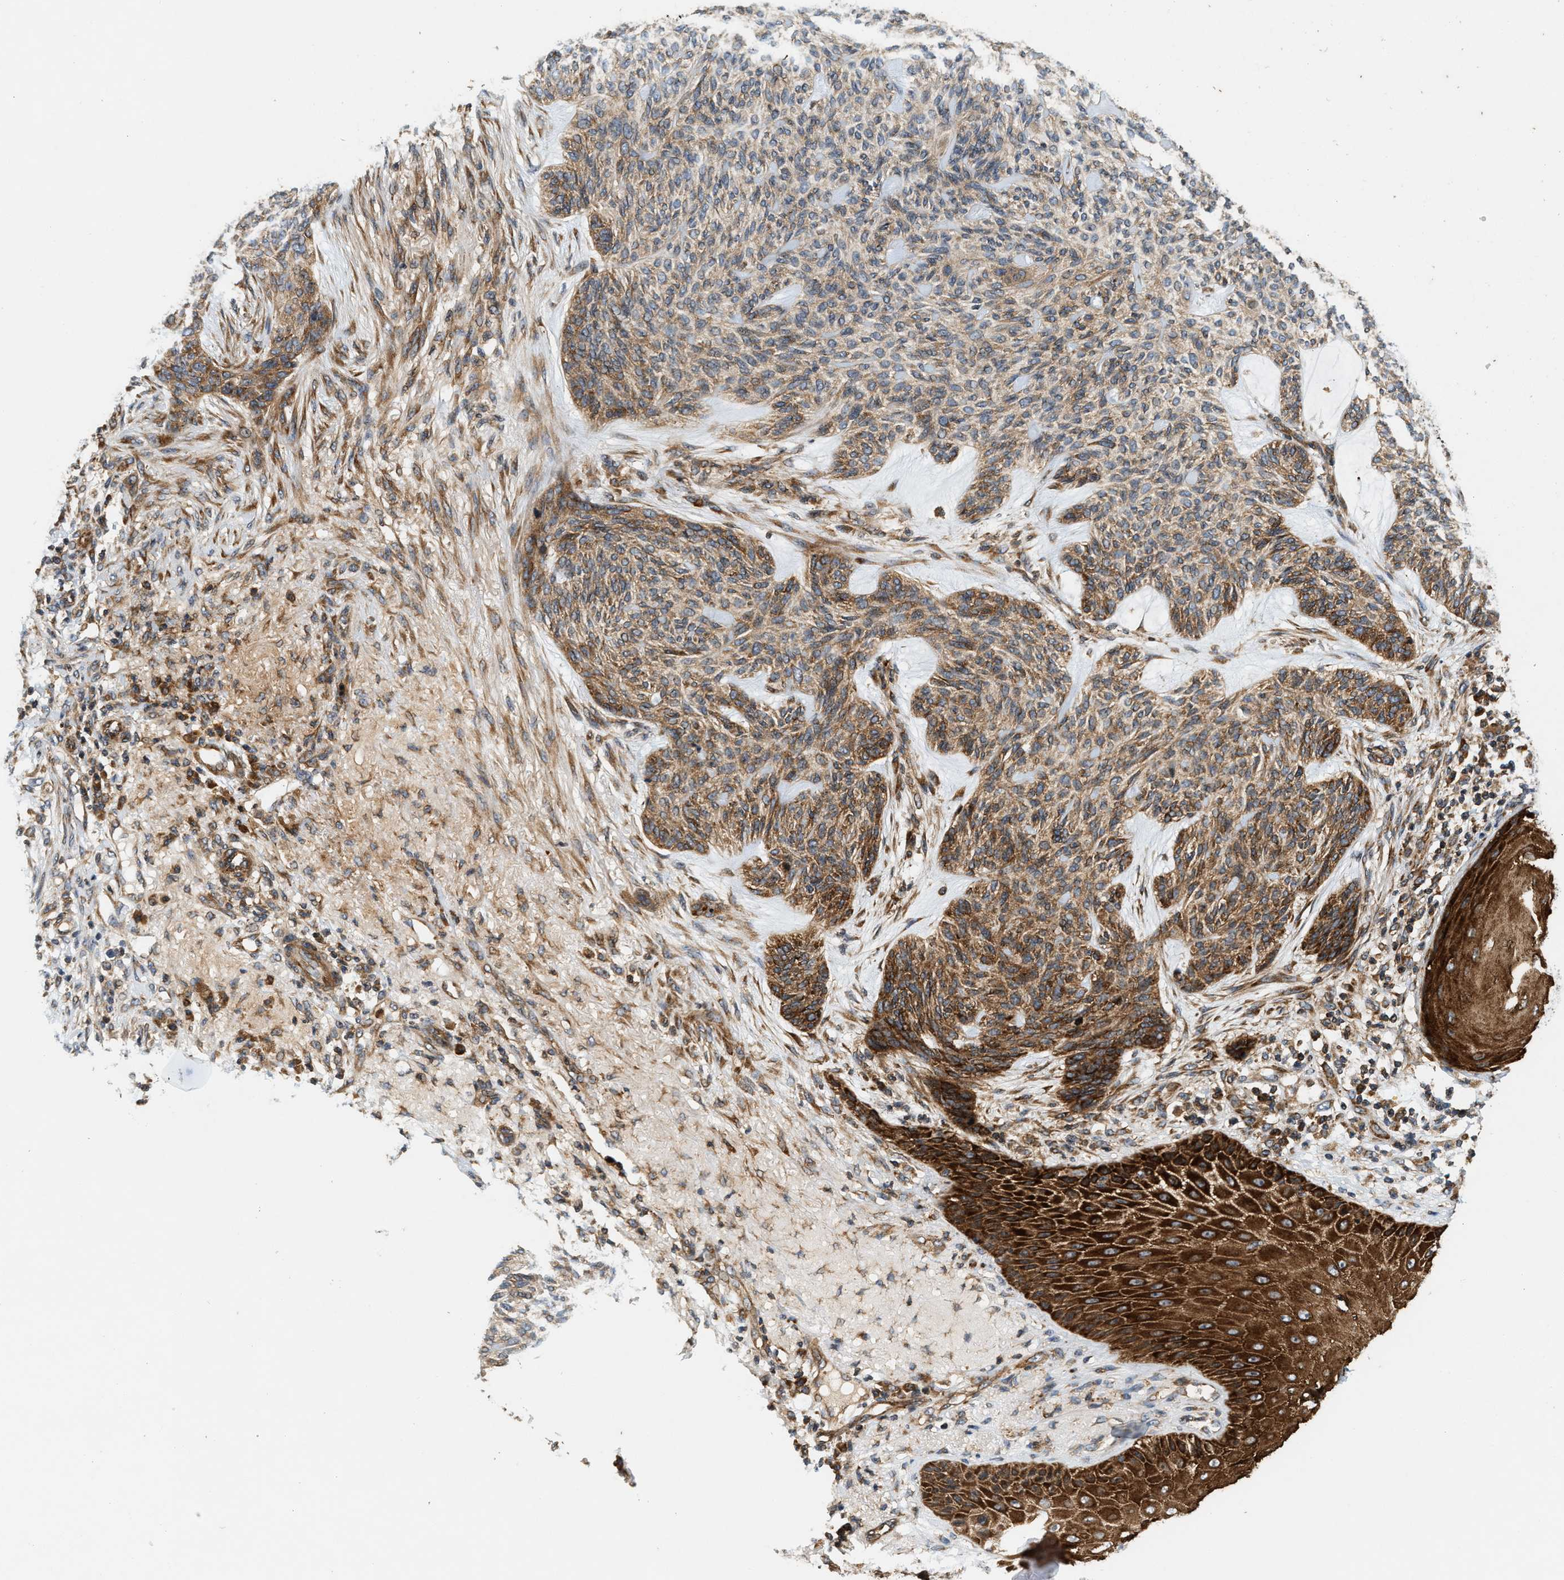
{"staining": {"intensity": "moderate", "quantity": ">75%", "location": "cytoplasmic/membranous"}, "tissue": "skin cancer", "cell_type": "Tumor cells", "image_type": "cancer", "snomed": [{"axis": "morphology", "description": "Basal cell carcinoma"}, {"axis": "topography", "description": "Skin"}], "caption": "Skin cancer (basal cell carcinoma) stained for a protein exhibits moderate cytoplasmic/membranous positivity in tumor cells. The staining was performed using DAB, with brown indicating positive protein expression. Nuclei are stained blue with hematoxylin.", "gene": "SAMD9", "patient": {"sex": "male", "age": 55}}